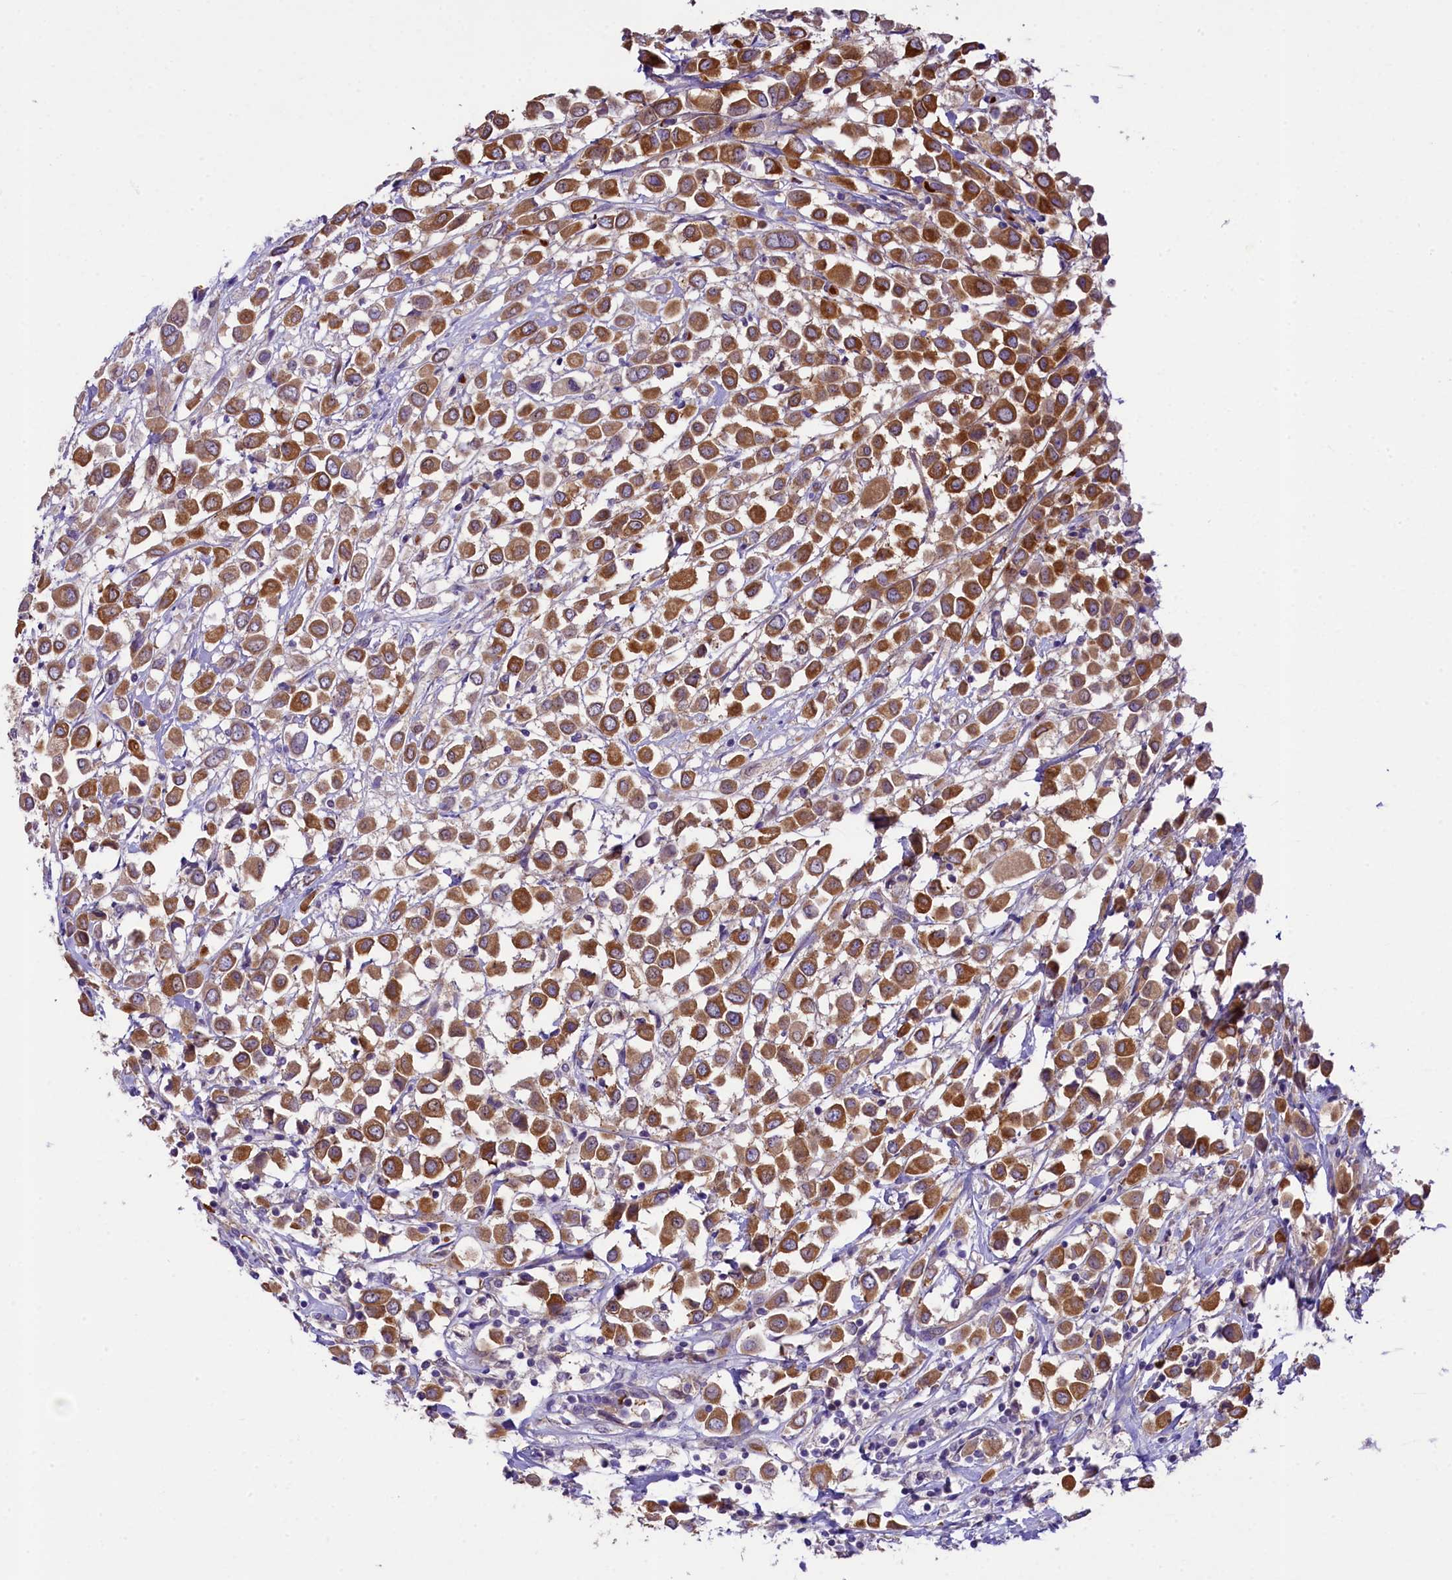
{"staining": {"intensity": "strong", "quantity": ">75%", "location": "cytoplasmic/membranous"}, "tissue": "breast cancer", "cell_type": "Tumor cells", "image_type": "cancer", "snomed": [{"axis": "morphology", "description": "Duct carcinoma"}, {"axis": "topography", "description": "Breast"}], "caption": "Human invasive ductal carcinoma (breast) stained with a brown dye reveals strong cytoplasmic/membranous positive staining in about >75% of tumor cells.", "gene": "LARP4", "patient": {"sex": "female", "age": 61}}